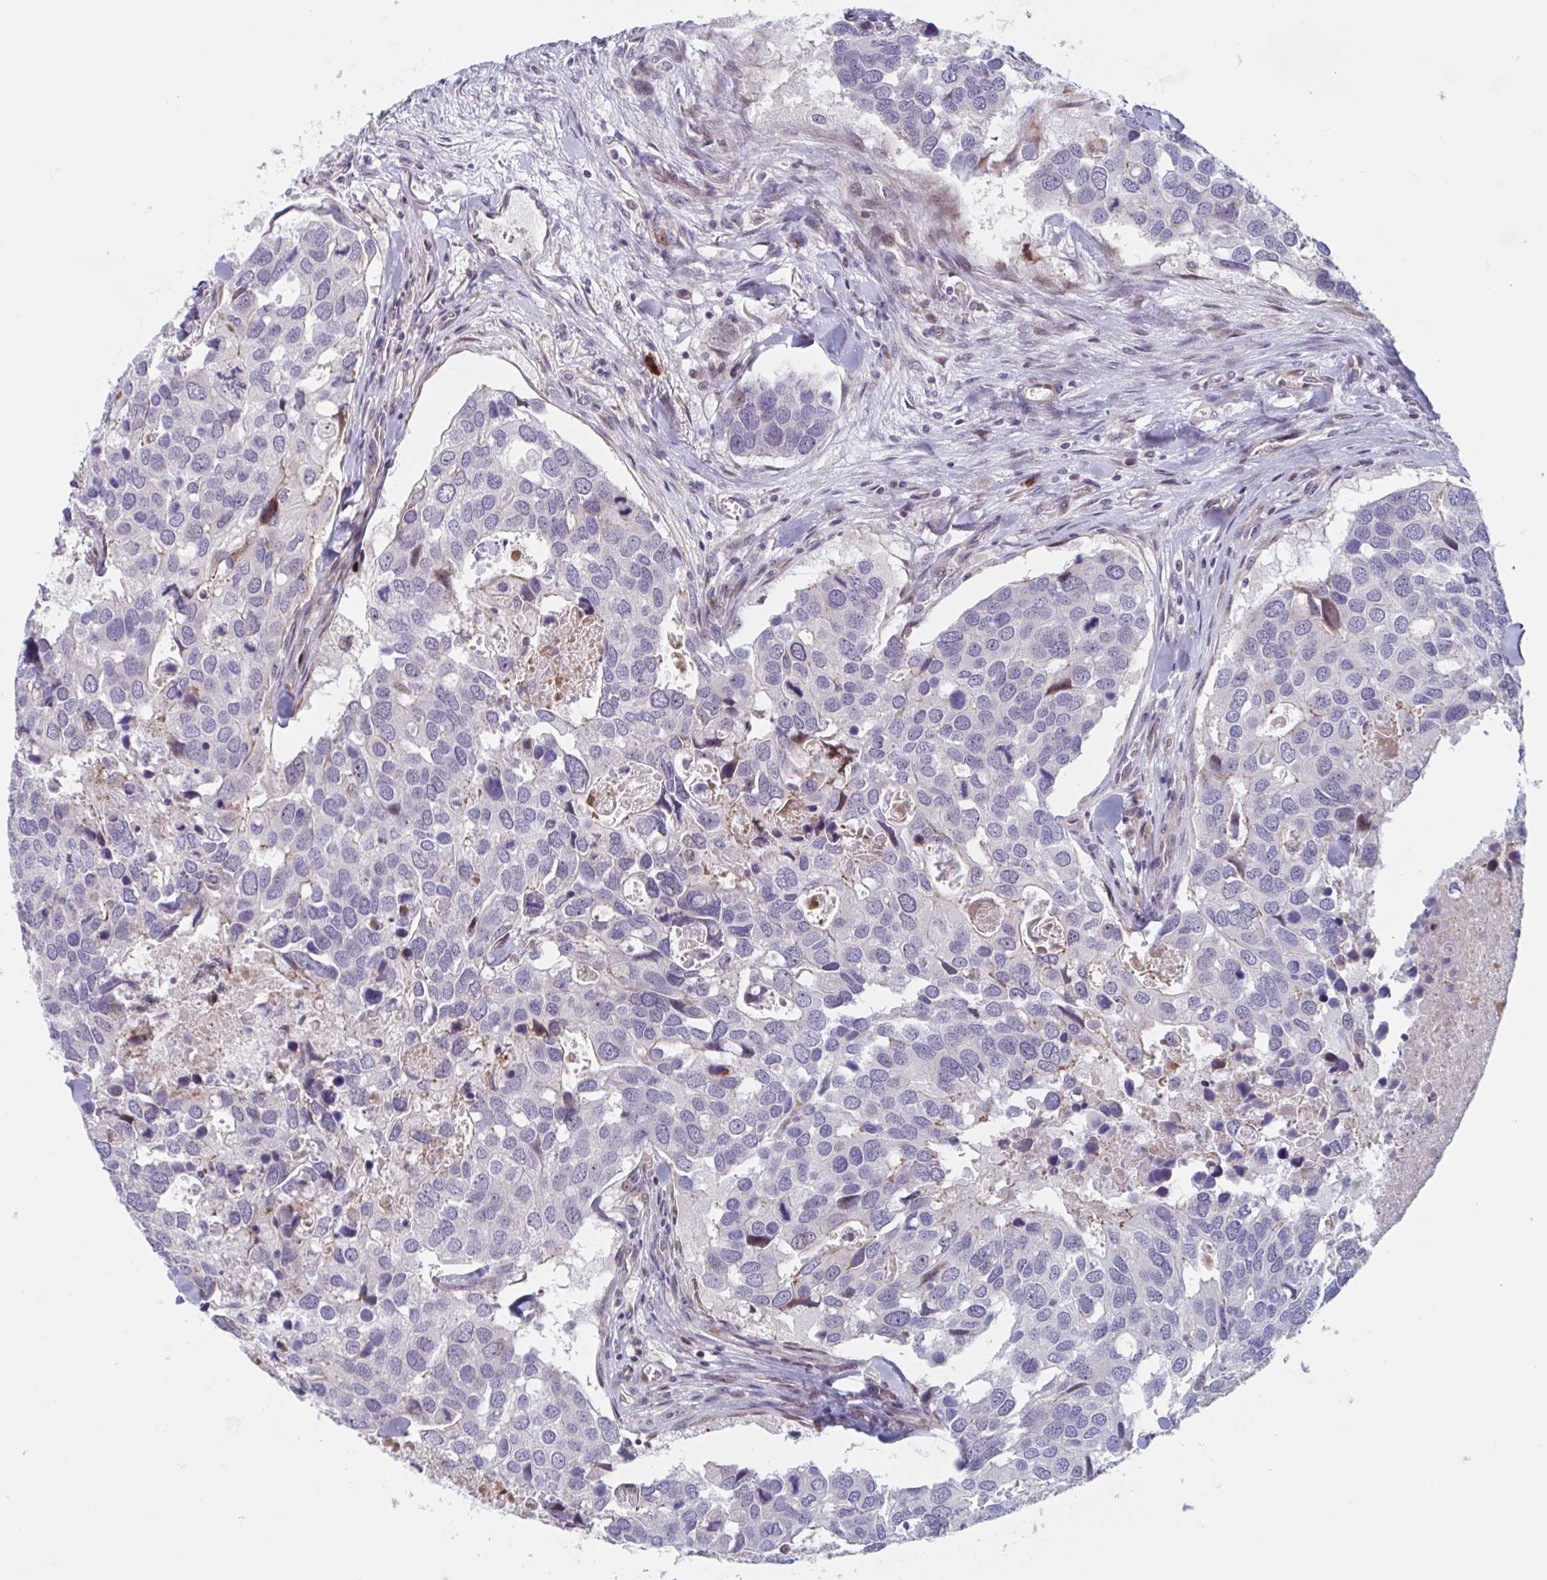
{"staining": {"intensity": "weak", "quantity": "<25%", "location": "nuclear"}, "tissue": "breast cancer", "cell_type": "Tumor cells", "image_type": "cancer", "snomed": [{"axis": "morphology", "description": "Duct carcinoma"}, {"axis": "topography", "description": "Breast"}], "caption": "Immunohistochemistry (IHC) of human breast invasive ductal carcinoma shows no staining in tumor cells.", "gene": "DUXA", "patient": {"sex": "female", "age": 83}}